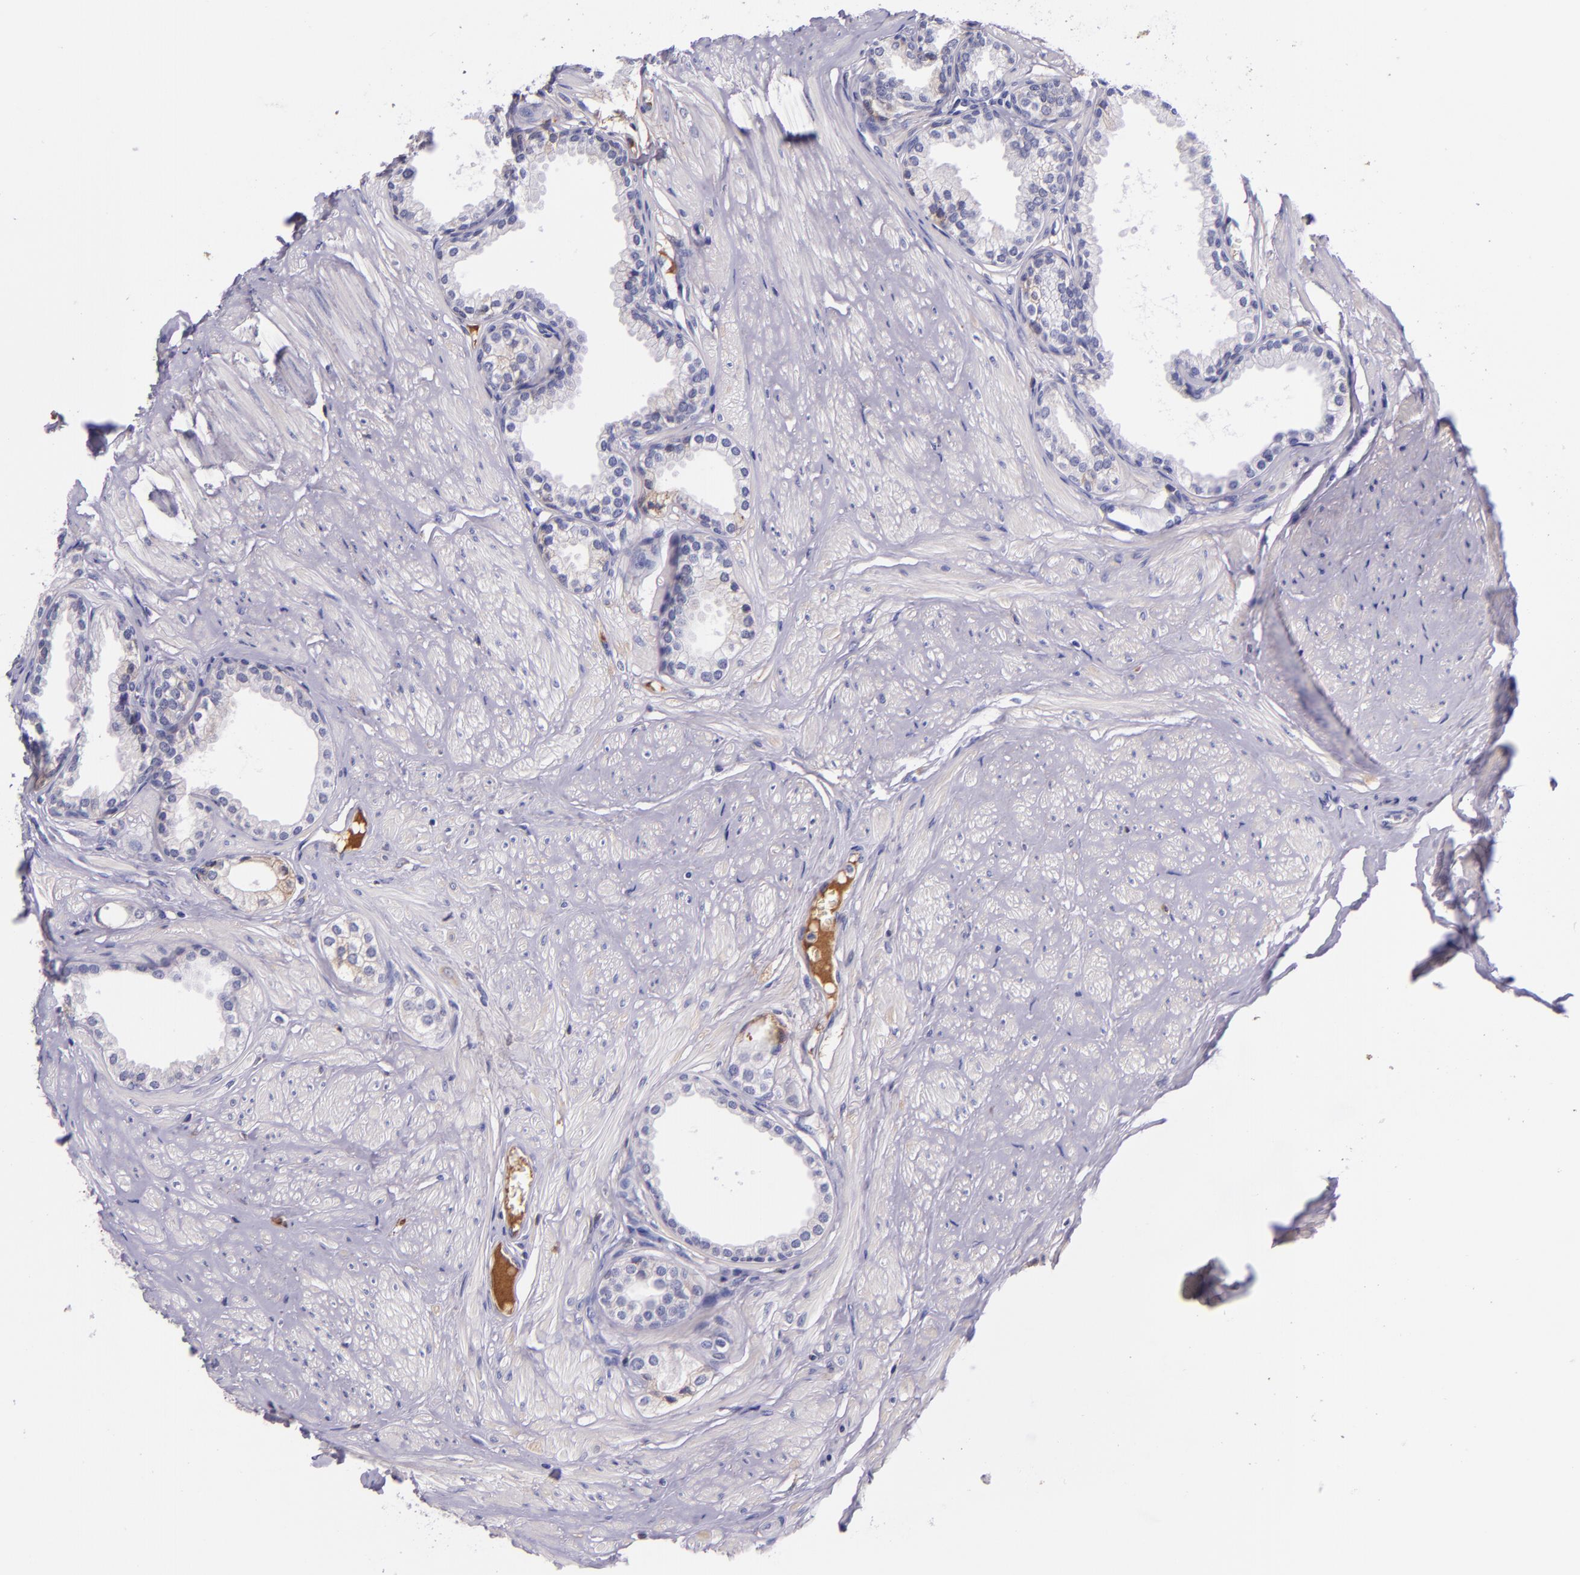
{"staining": {"intensity": "negative", "quantity": "none", "location": "none"}, "tissue": "prostate", "cell_type": "Glandular cells", "image_type": "normal", "snomed": [{"axis": "morphology", "description": "Normal tissue, NOS"}, {"axis": "topography", "description": "Prostate"}], "caption": "DAB (3,3'-diaminobenzidine) immunohistochemical staining of unremarkable prostate exhibits no significant positivity in glandular cells. (DAB immunohistochemistry (IHC) visualized using brightfield microscopy, high magnification).", "gene": "KNG1", "patient": {"sex": "male", "age": 64}}